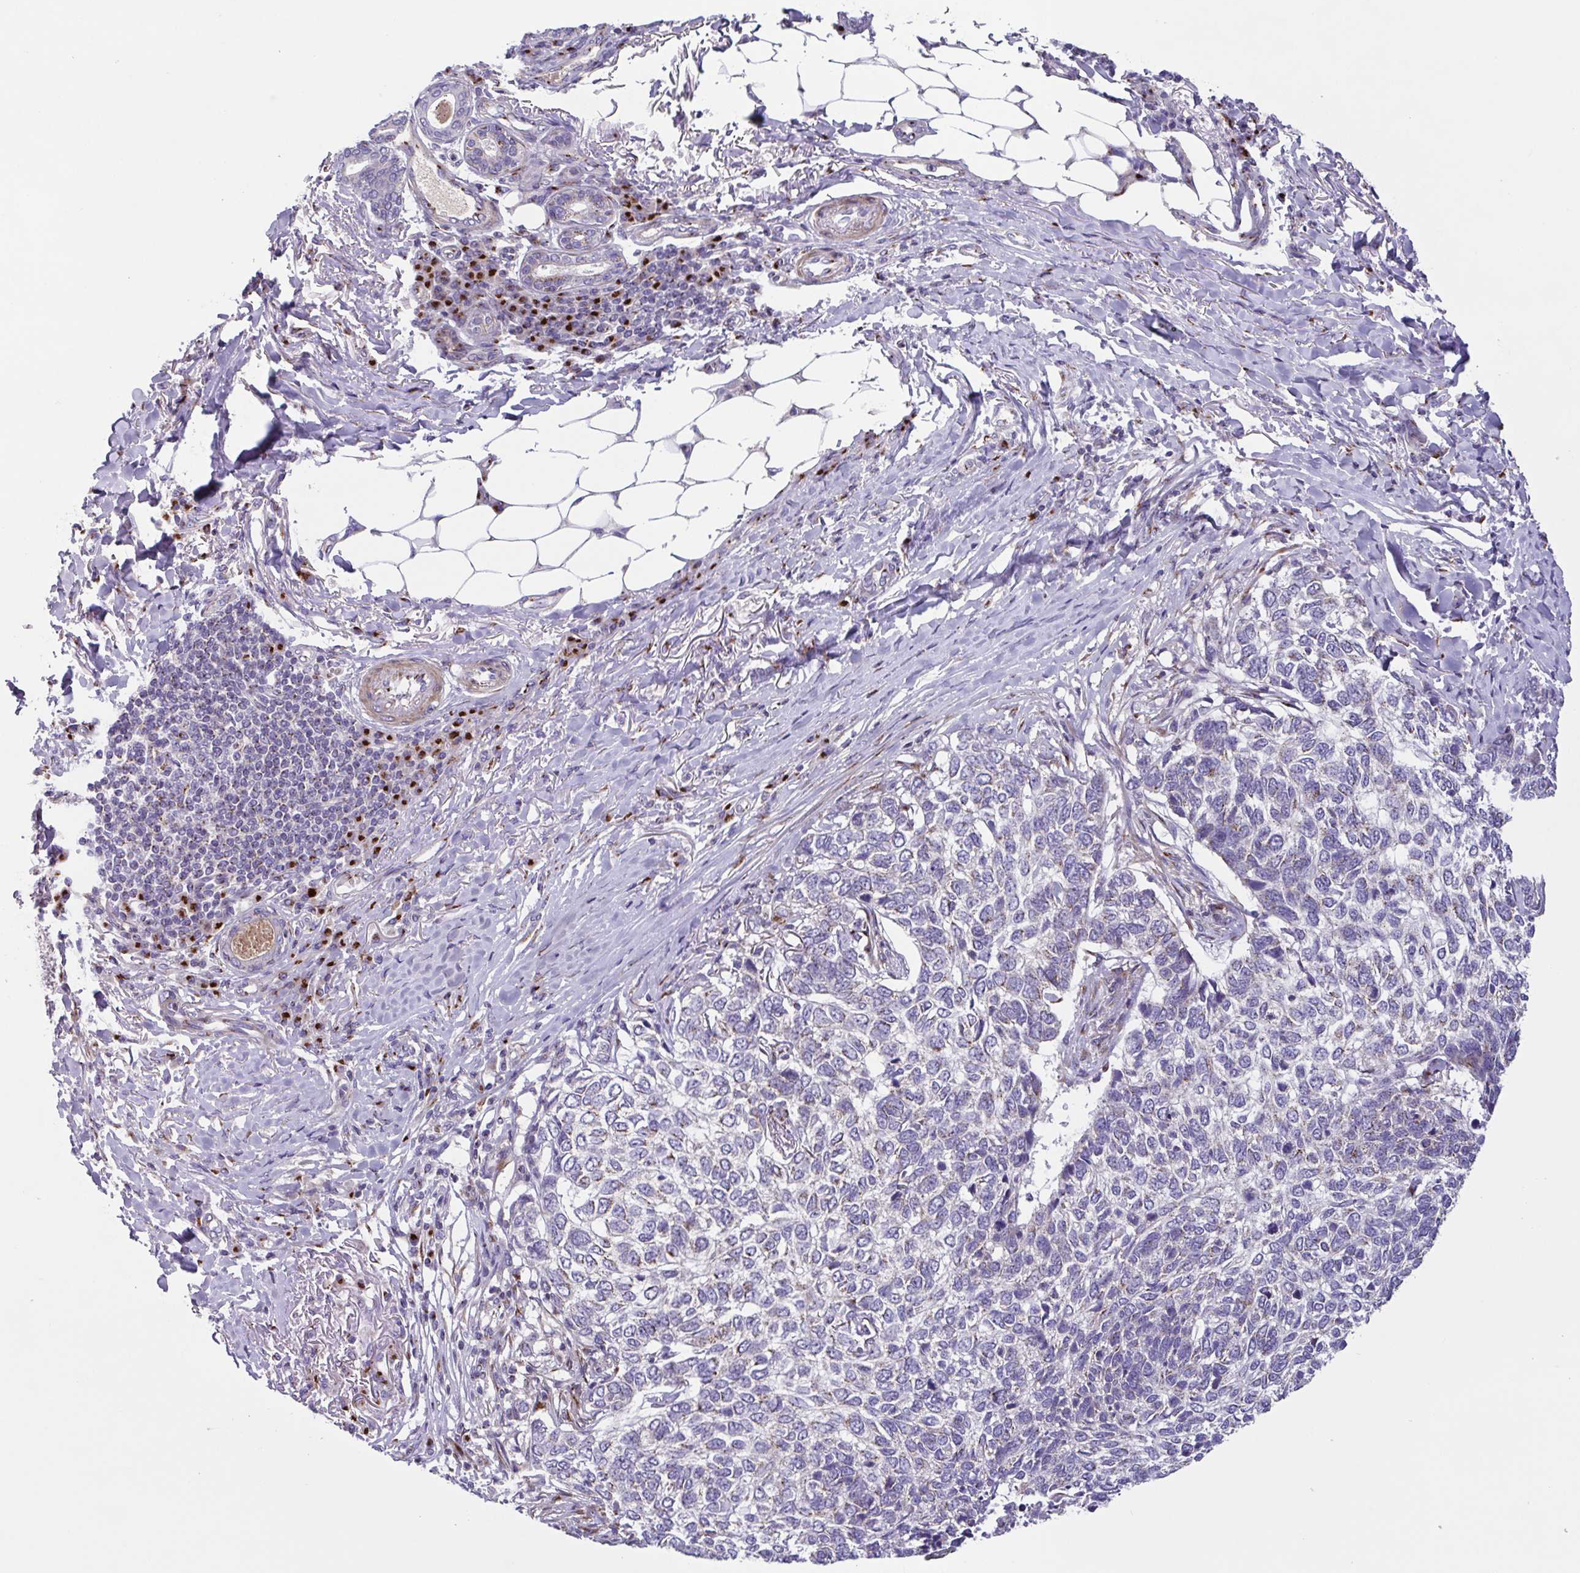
{"staining": {"intensity": "negative", "quantity": "none", "location": "none"}, "tissue": "skin cancer", "cell_type": "Tumor cells", "image_type": "cancer", "snomed": [{"axis": "morphology", "description": "Basal cell carcinoma"}, {"axis": "topography", "description": "Skin"}], "caption": "The histopathology image reveals no significant staining in tumor cells of skin cancer.", "gene": "COL17A1", "patient": {"sex": "female", "age": 65}}